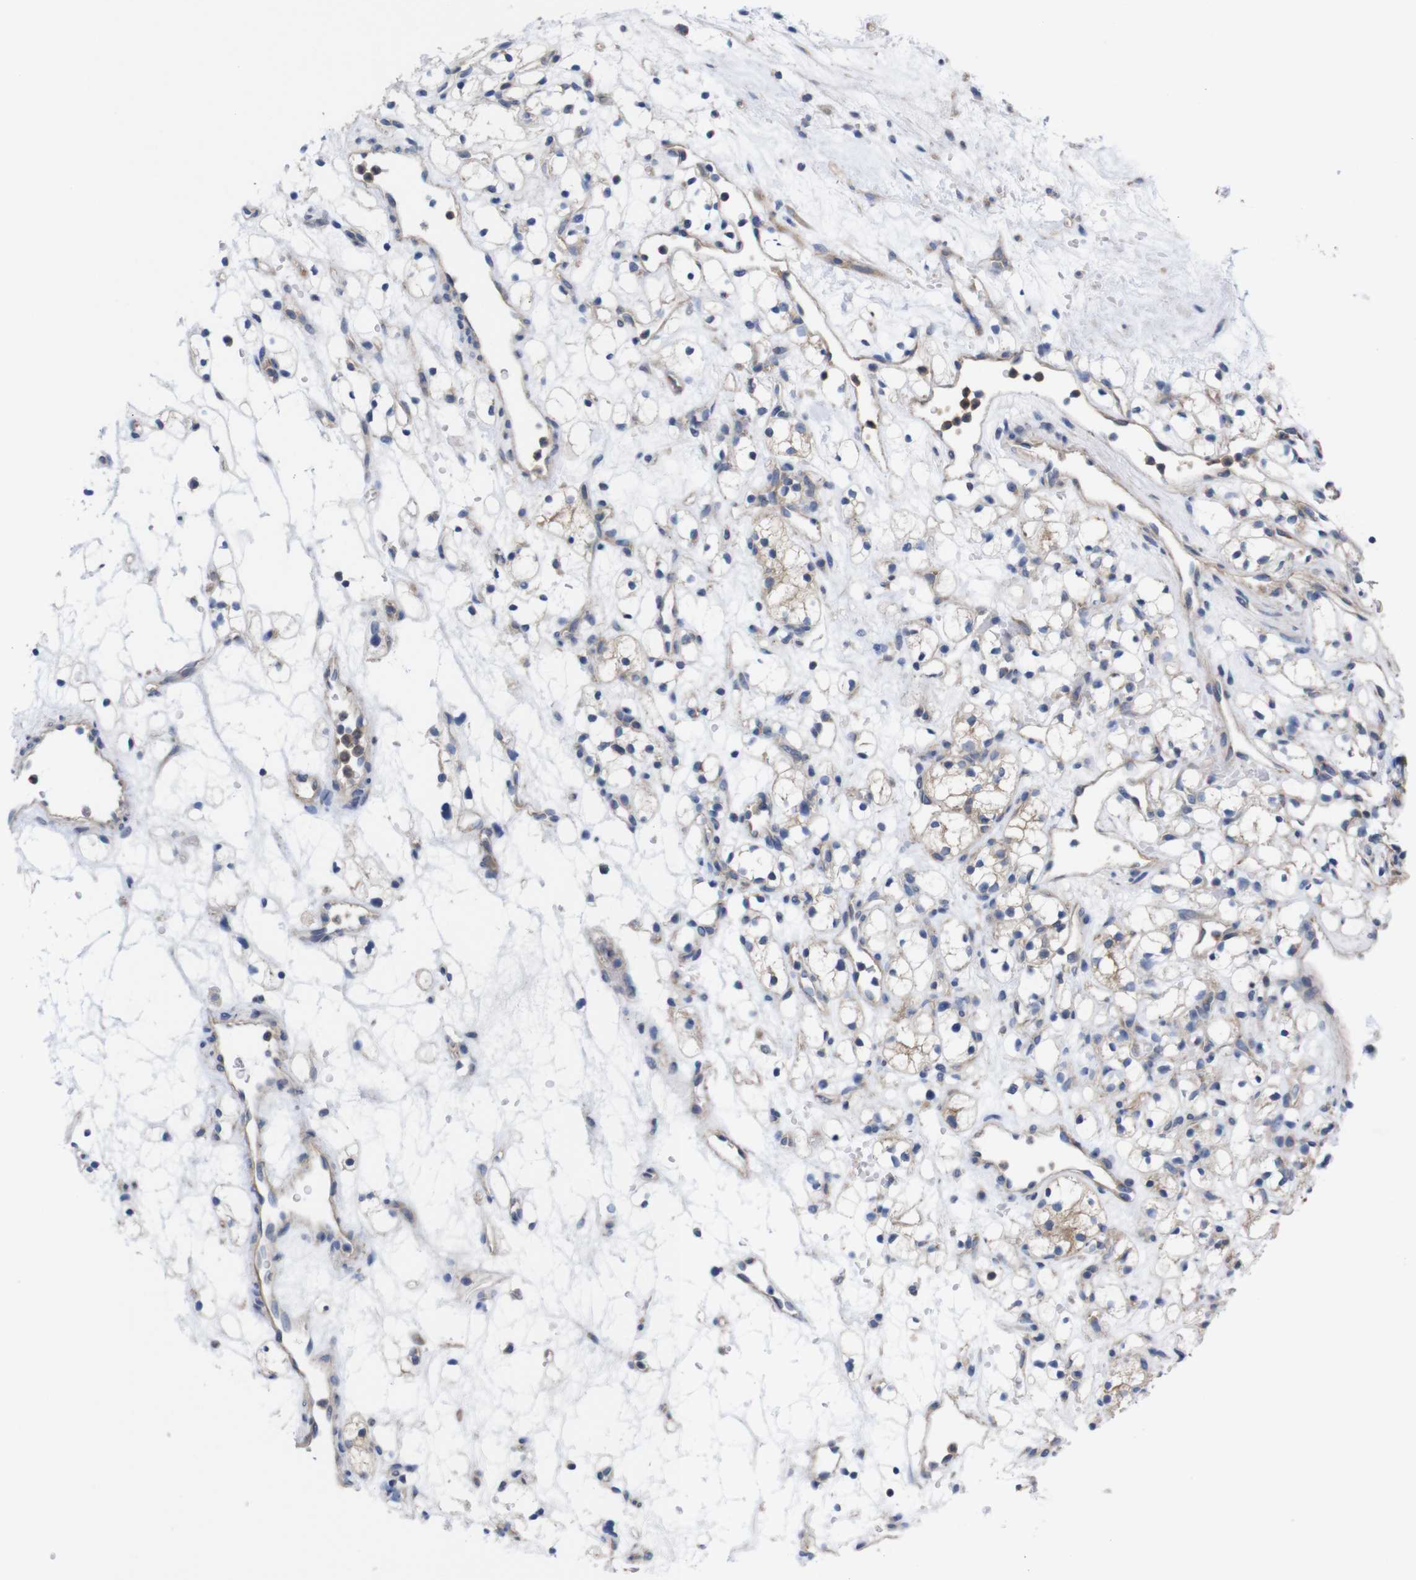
{"staining": {"intensity": "weak", "quantity": "25%-75%", "location": "cytoplasmic/membranous"}, "tissue": "renal cancer", "cell_type": "Tumor cells", "image_type": "cancer", "snomed": [{"axis": "morphology", "description": "Adenocarcinoma, NOS"}, {"axis": "topography", "description": "Kidney"}], "caption": "Immunohistochemistry histopathology image of neoplastic tissue: human adenocarcinoma (renal) stained using immunohistochemistry (IHC) reveals low levels of weak protein expression localized specifically in the cytoplasmic/membranous of tumor cells, appearing as a cytoplasmic/membranous brown color.", "gene": "USH1C", "patient": {"sex": "female", "age": 60}}